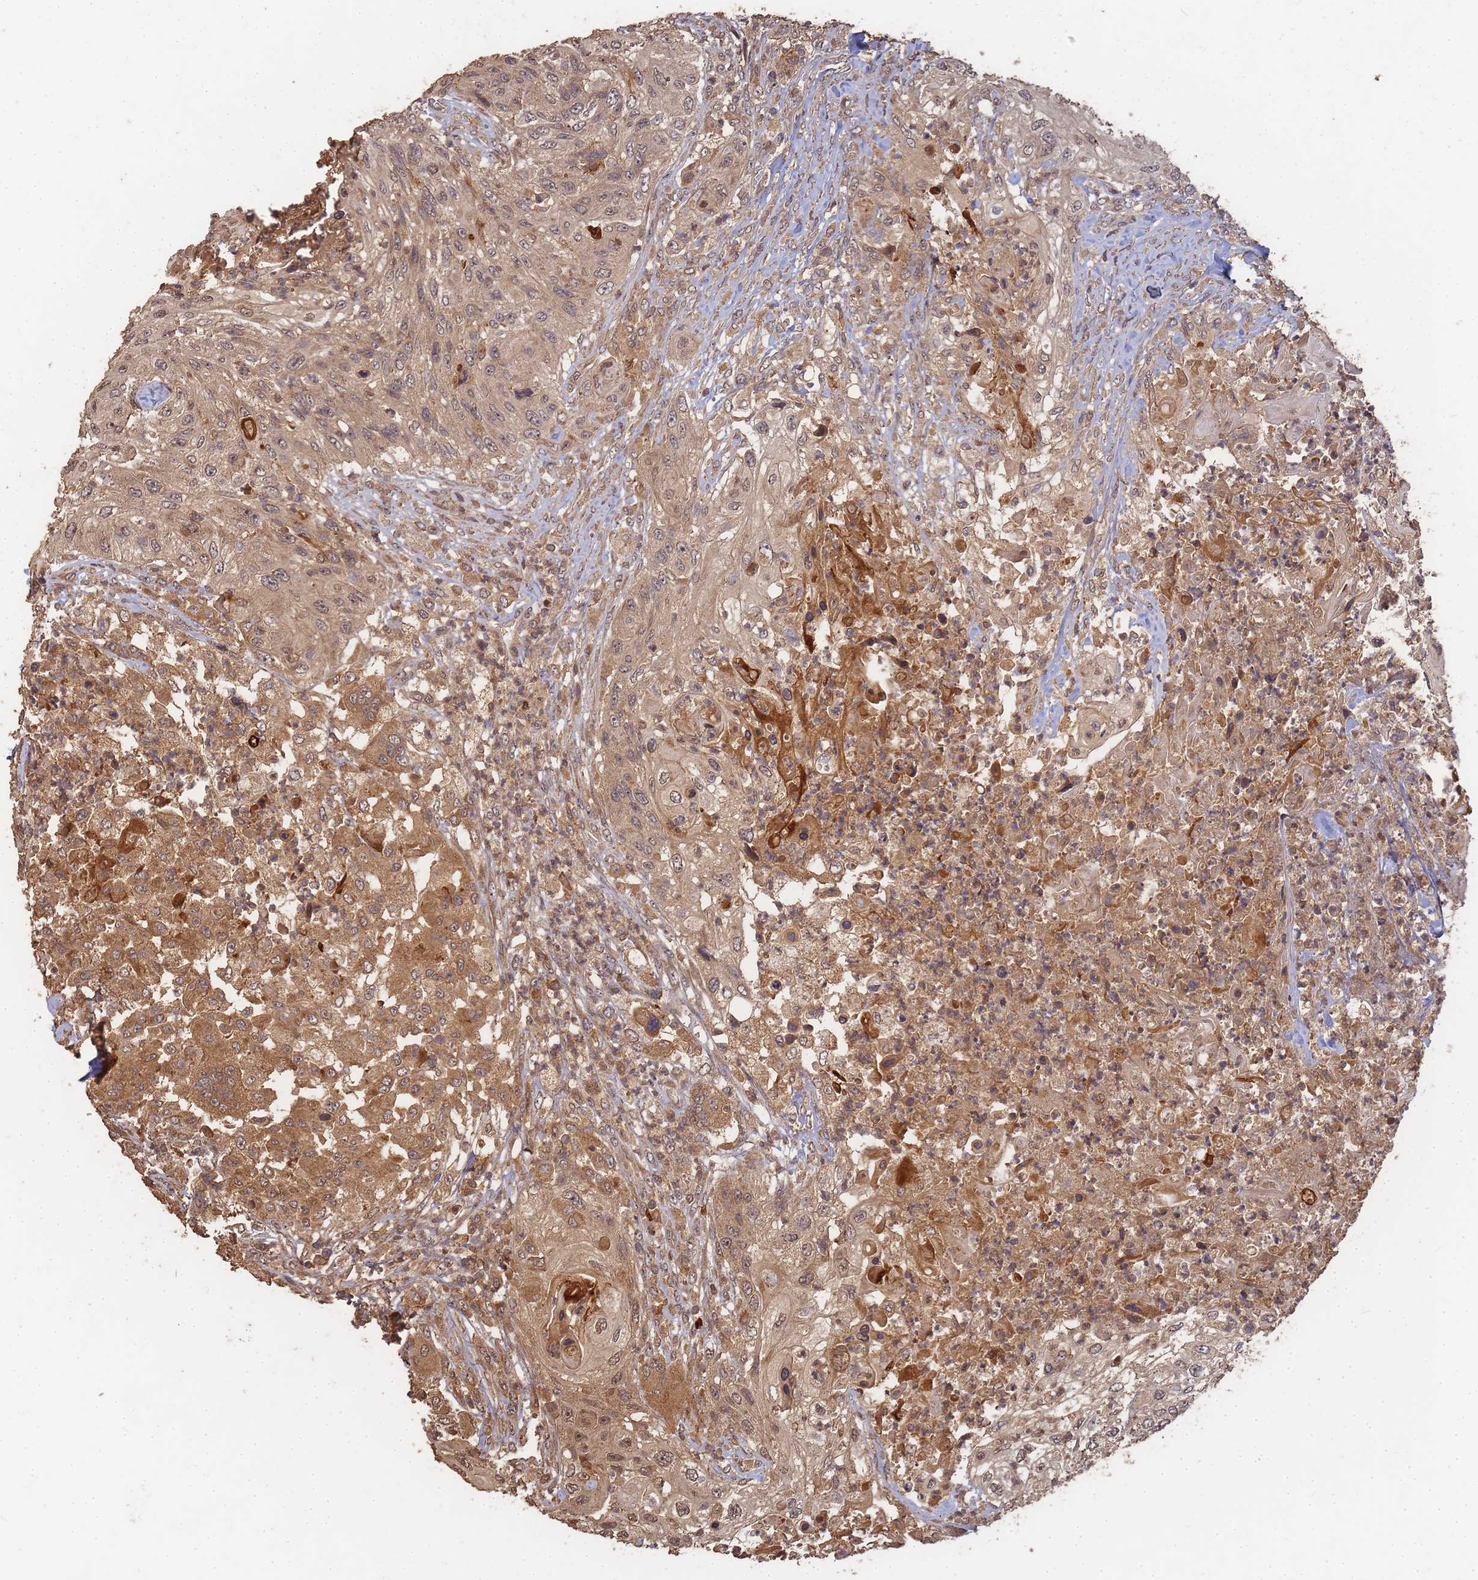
{"staining": {"intensity": "moderate", "quantity": ">75%", "location": "cytoplasmic/membranous,nuclear"}, "tissue": "urothelial cancer", "cell_type": "Tumor cells", "image_type": "cancer", "snomed": [{"axis": "morphology", "description": "Urothelial carcinoma, High grade"}, {"axis": "topography", "description": "Urinary bladder"}], "caption": "Moderate cytoplasmic/membranous and nuclear positivity is appreciated in about >75% of tumor cells in high-grade urothelial carcinoma.", "gene": "ALKBH1", "patient": {"sex": "female", "age": 60}}